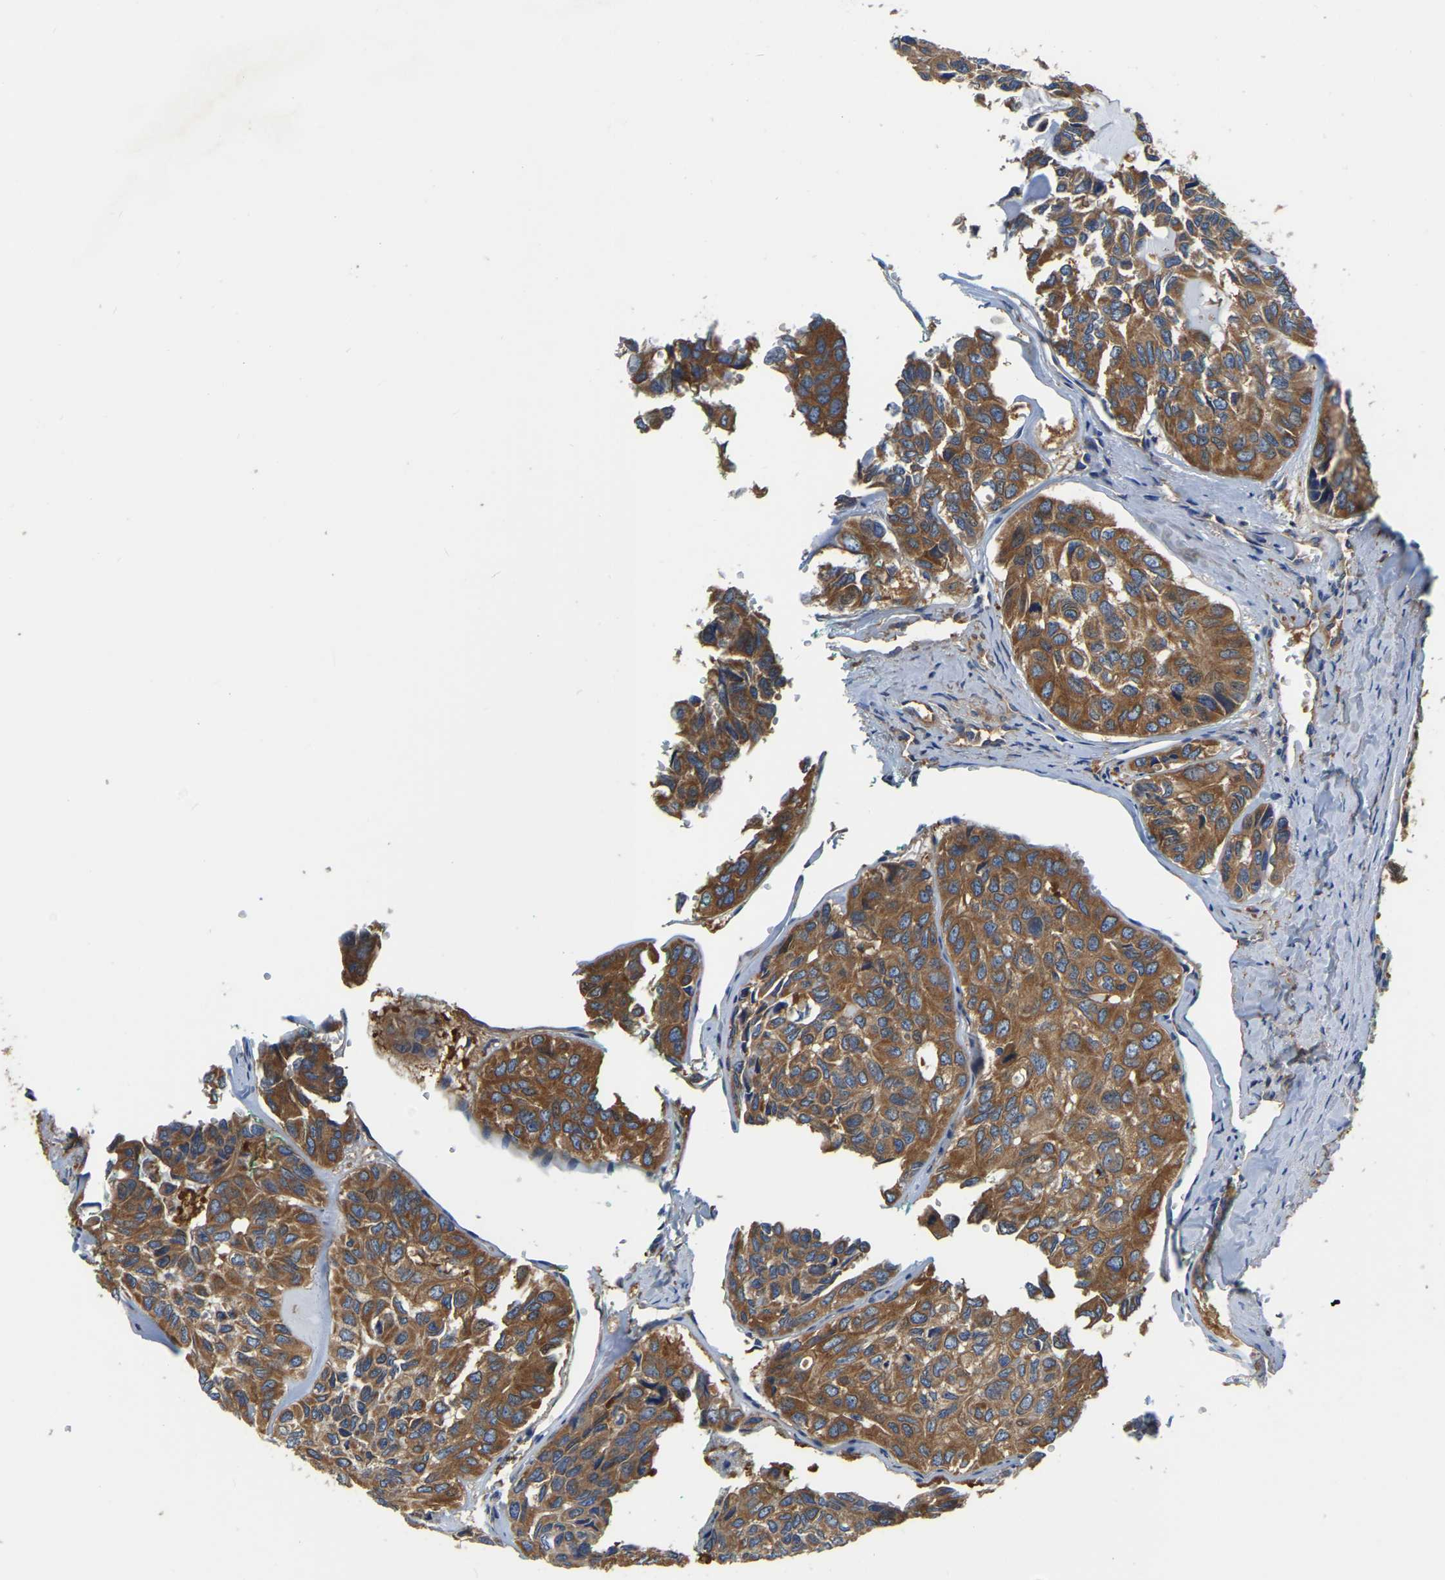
{"staining": {"intensity": "moderate", "quantity": ">75%", "location": "cytoplasmic/membranous"}, "tissue": "head and neck cancer", "cell_type": "Tumor cells", "image_type": "cancer", "snomed": [{"axis": "morphology", "description": "Adenocarcinoma, NOS"}, {"axis": "topography", "description": "Salivary gland, NOS"}, {"axis": "topography", "description": "Head-Neck"}], "caption": "Immunohistochemistry (IHC) histopathology image of neoplastic tissue: human head and neck cancer (adenocarcinoma) stained using immunohistochemistry shows medium levels of moderate protein expression localized specifically in the cytoplasmic/membranous of tumor cells, appearing as a cytoplasmic/membranous brown color.", "gene": "GARS1", "patient": {"sex": "female", "age": 76}}